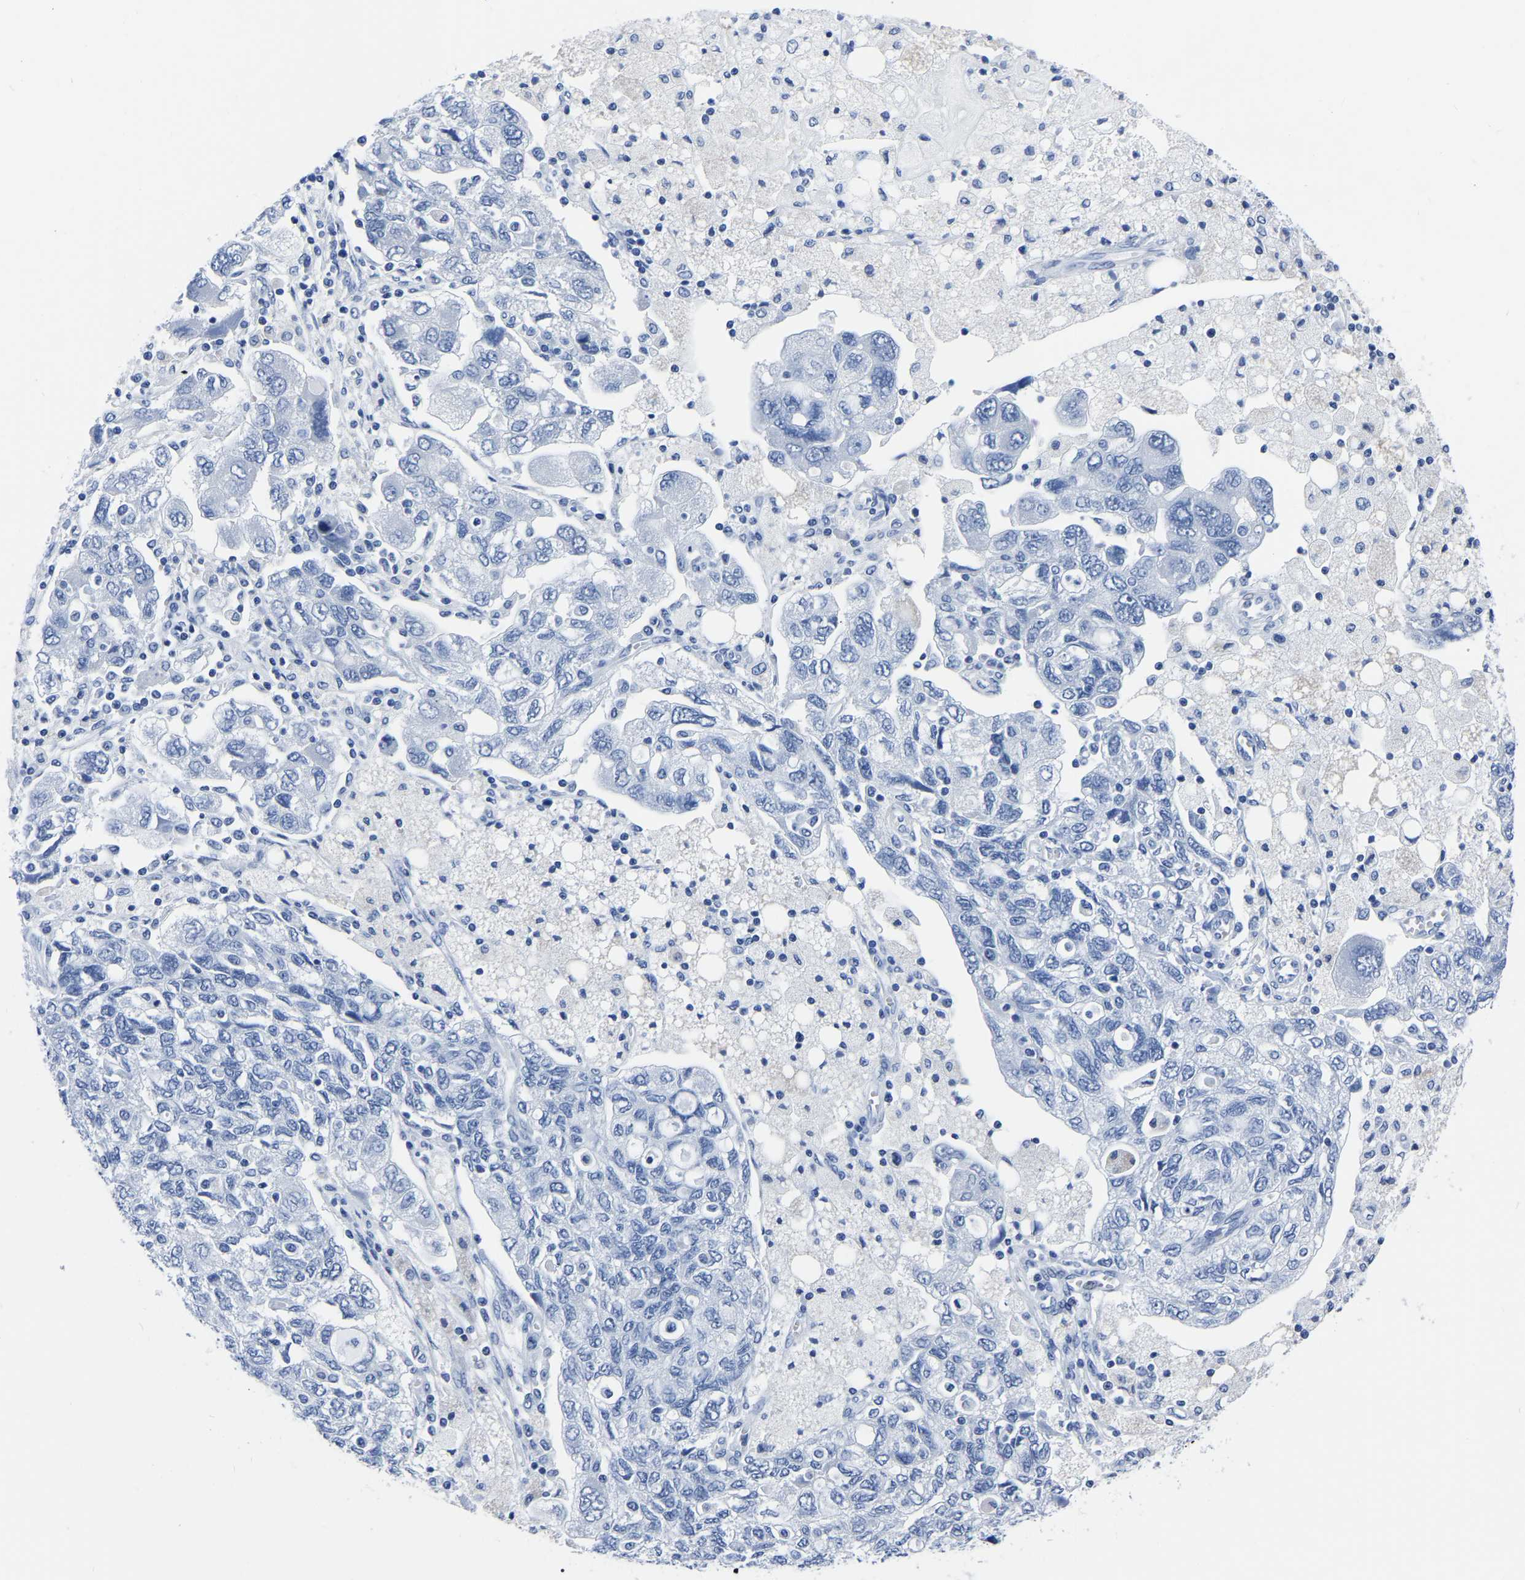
{"staining": {"intensity": "negative", "quantity": "none", "location": "none"}, "tissue": "ovarian cancer", "cell_type": "Tumor cells", "image_type": "cancer", "snomed": [{"axis": "morphology", "description": "Carcinoma, NOS"}, {"axis": "morphology", "description": "Cystadenocarcinoma, serous, NOS"}, {"axis": "topography", "description": "Ovary"}], "caption": "Immunohistochemistry of ovarian cancer (serous cystadenocarcinoma) displays no positivity in tumor cells.", "gene": "IMPG2", "patient": {"sex": "female", "age": 69}}